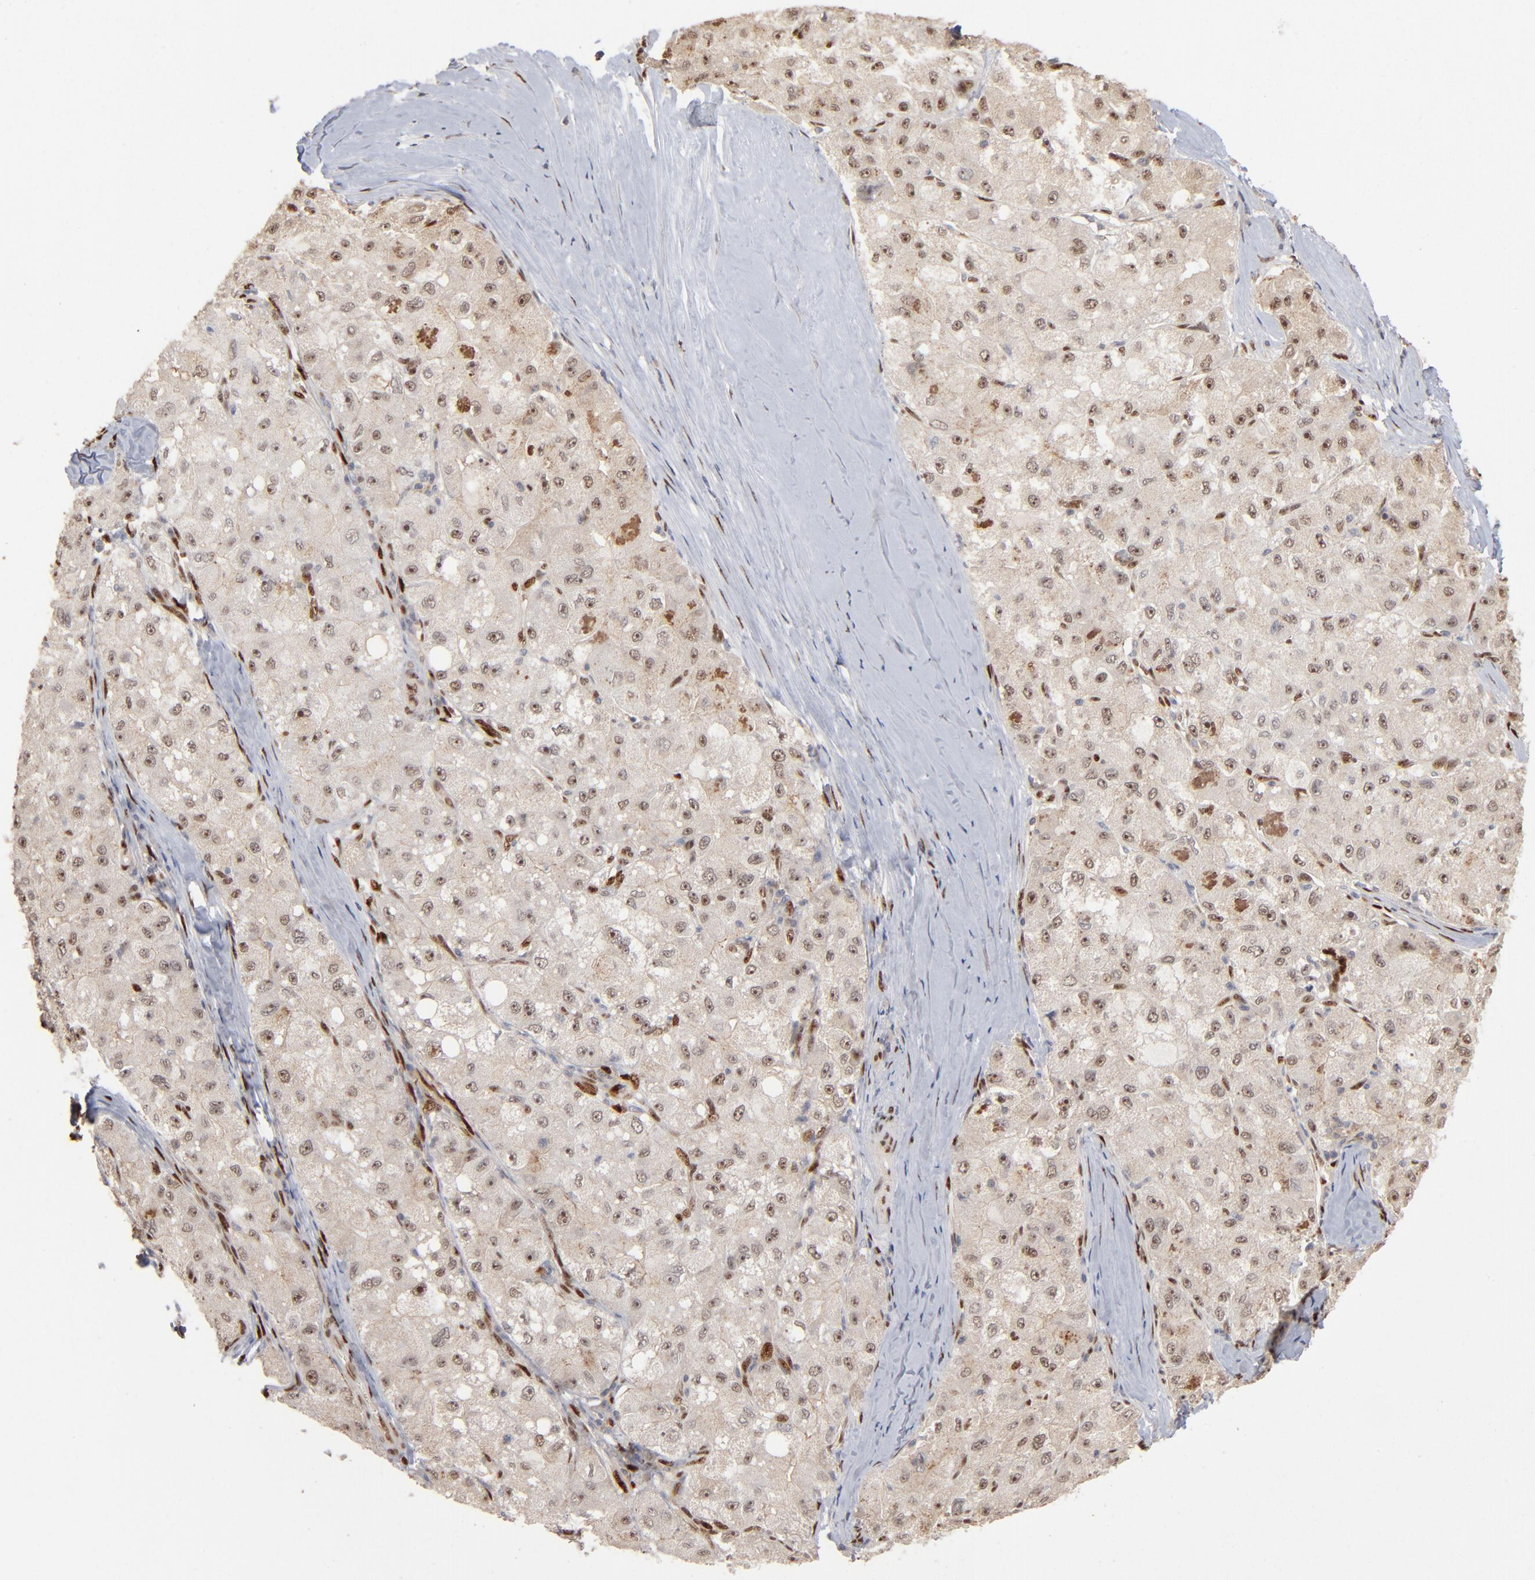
{"staining": {"intensity": "moderate", "quantity": "<25%", "location": "nuclear"}, "tissue": "liver cancer", "cell_type": "Tumor cells", "image_type": "cancer", "snomed": [{"axis": "morphology", "description": "Carcinoma, Hepatocellular, NOS"}, {"axis": "topography", "description": "Liver"}], "caption": "The photomicrograph reveals staining of liver hepatocellular carcinoma, revealing moderate nuclear protein staining (brown color) within tumor cells. The staining was performed using DAB, with brown indicating positive protein expression. Nuclei are stained blue with hematoxylin.", "gene": "NFIB", "patient": {"sex": "male", "age": 80}}